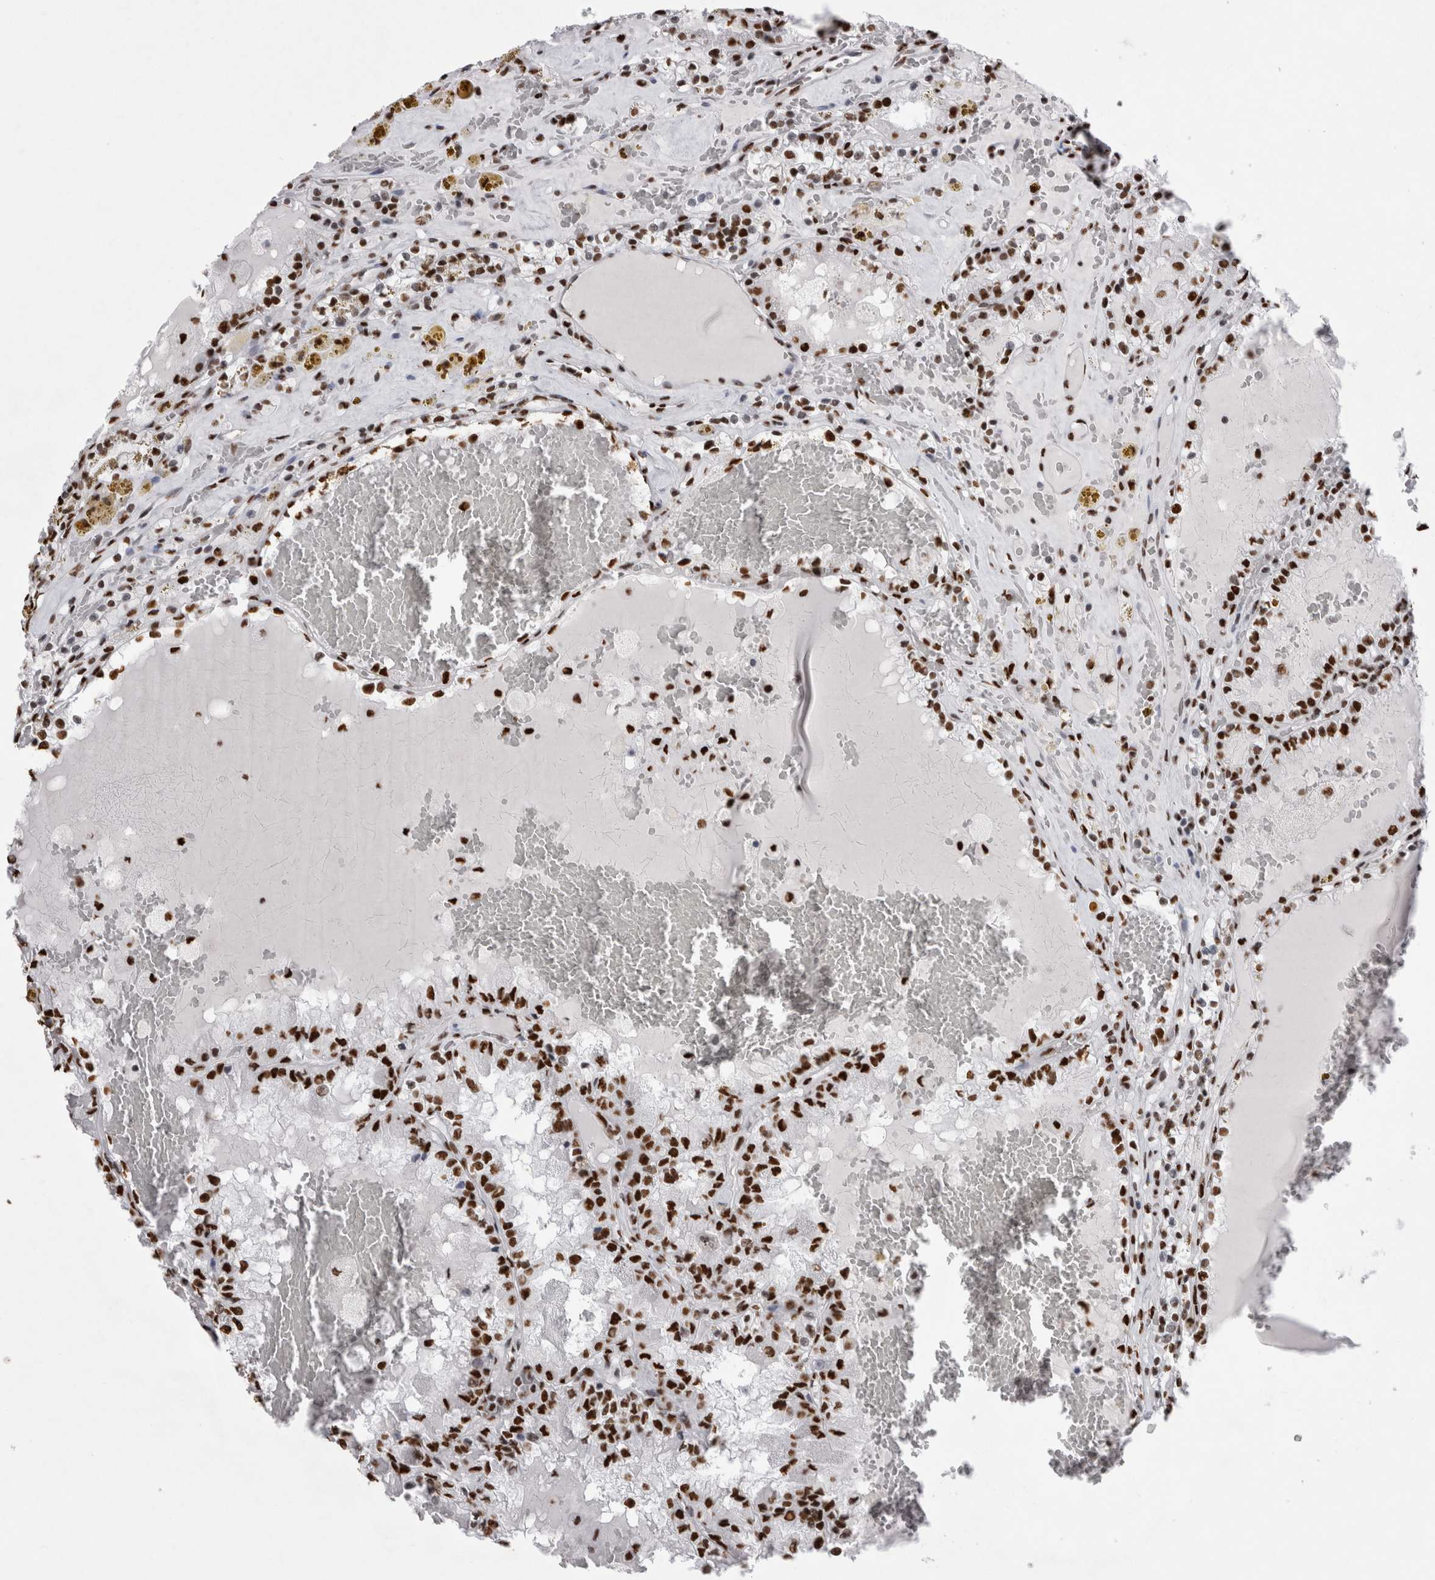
{"staining": {"intensity": "strong", "quantity": ">75%", "location": "nuclear"}, "tissue": "renal cancer", "cell_type": "Tumor cells", "image_type": "cancer", "snomed": [{"axis": "morphology", "description": "Adenocarcinoma, NOS"}, {"axis": "topography", "description": "Kidney"}], "caption": "The histopathology image shows immunohistochemical staining of renal cancer. There is strong nuclear positivity is present in about >75% of tumor cells.", "gene": "ALPK3", "patient": {"sex": "female", "age": 56}}